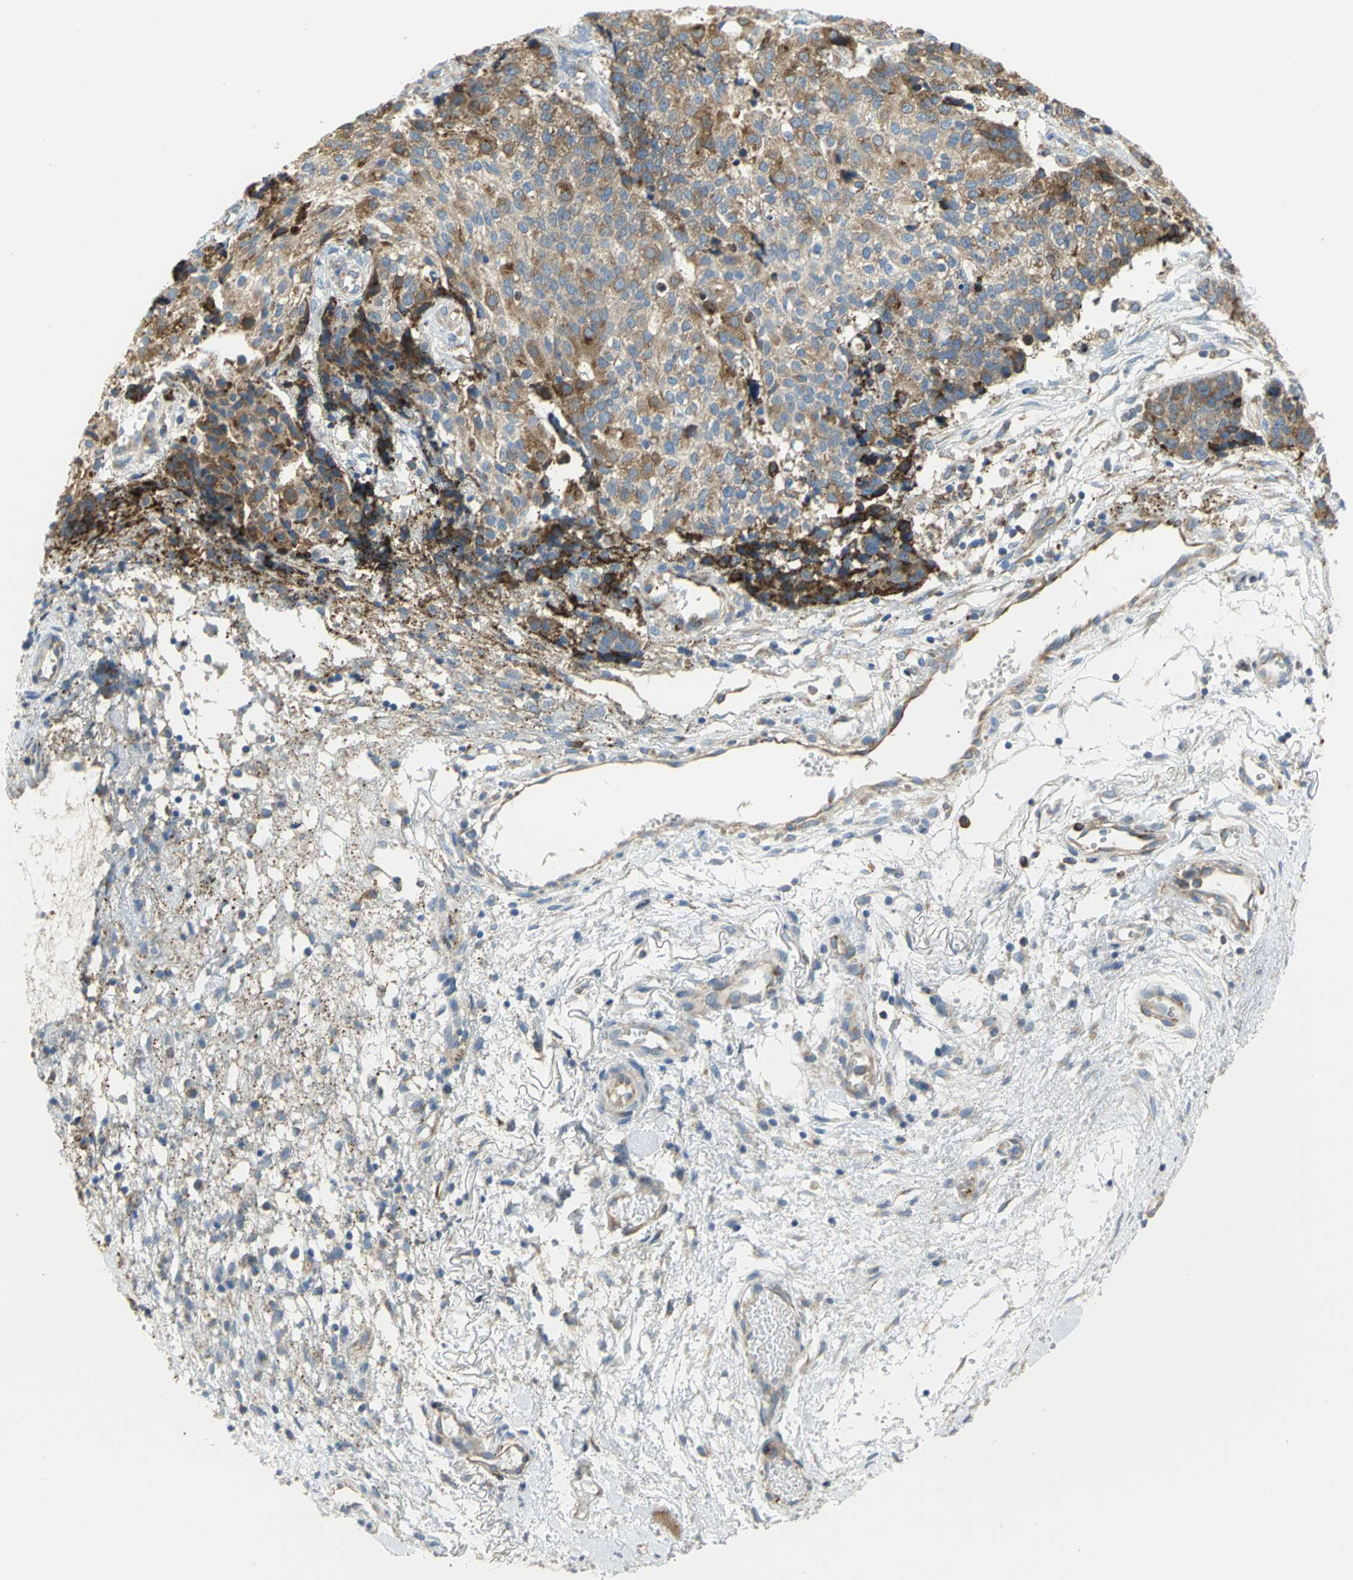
{"staining": {"intensity": "strong", "quantity": ">75%", "location": "cytoplasmic/membranous"}, "tissue": "ovarian cancer", "cell_type": "Tumor cells", "image_type": "cancer", "snomed": [{"axis": "morphology", "description": "Carcinoma, endometroid"}, {"axis": "topography", "description": "Ovary"}], "caption": "Ovarian cancer (endometroid carcinoma) was stained to show a protein in brown. There is high levels of strong cytoplasmic/membranous staining in approximately >75% of tumor cells.", "gene": "TULP4", "patient": {"sex": "female", "age": 42}}